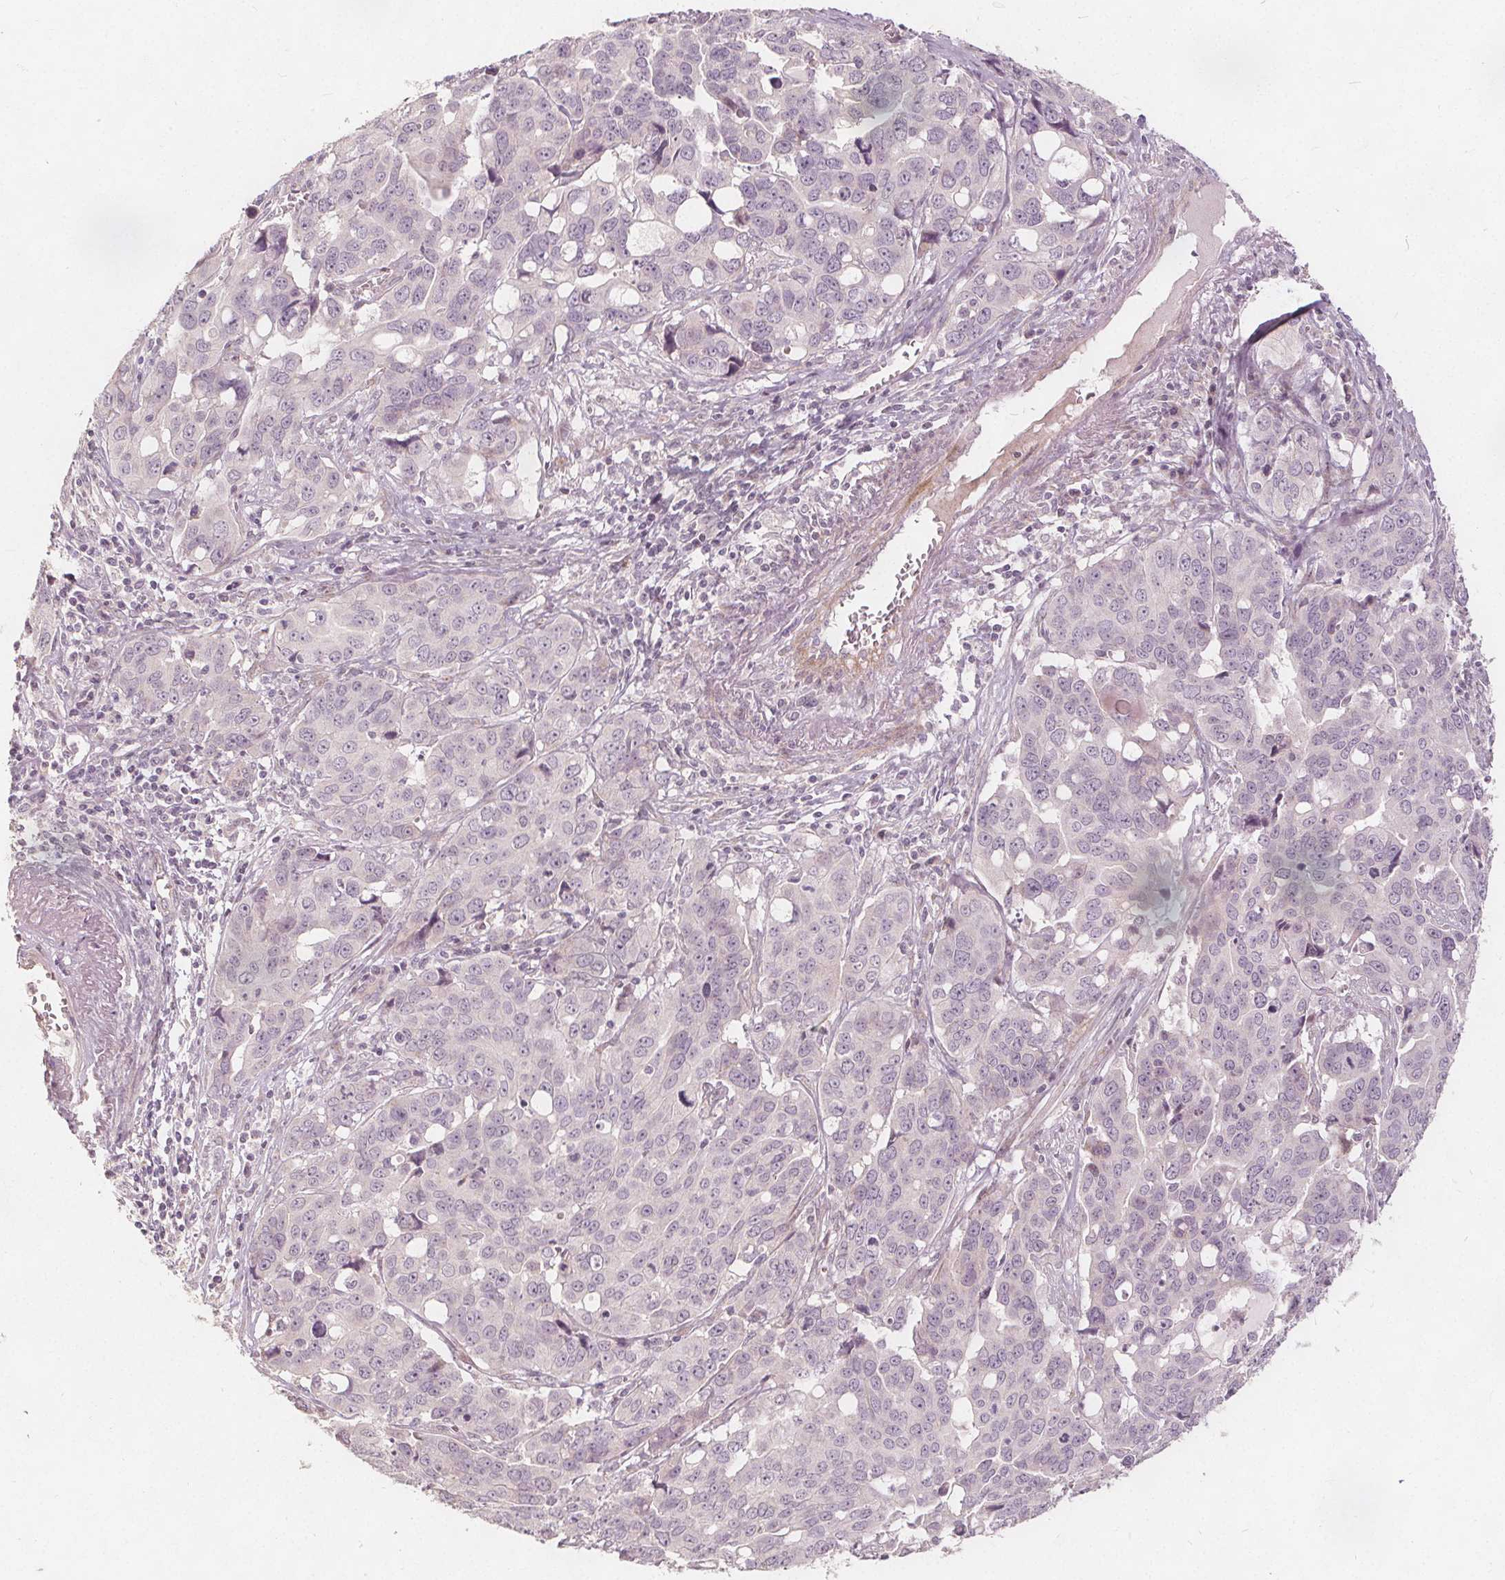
{"staining": {"intensity": "negative", "quantity": "none", "location": "none"}, "tissue": "ovarian cancer", "cell_type": "Tumor cells", "image_type": "cancer", "snomed": [{"axis": "morphology", "description": "Carcinoma, endometroid"}, {"axis": "topography", "description": "Ovary"}], "caption": "An immunohistochemistry (IHC) photomicrograph of ovarian cancer (endometroid carcinoma) is shown. There is no staining in tumor cells of ovarian cancer (endometroid carcinoma).", "gene": "PTPRT", "patient": {"sex": "female", "age": 78}}